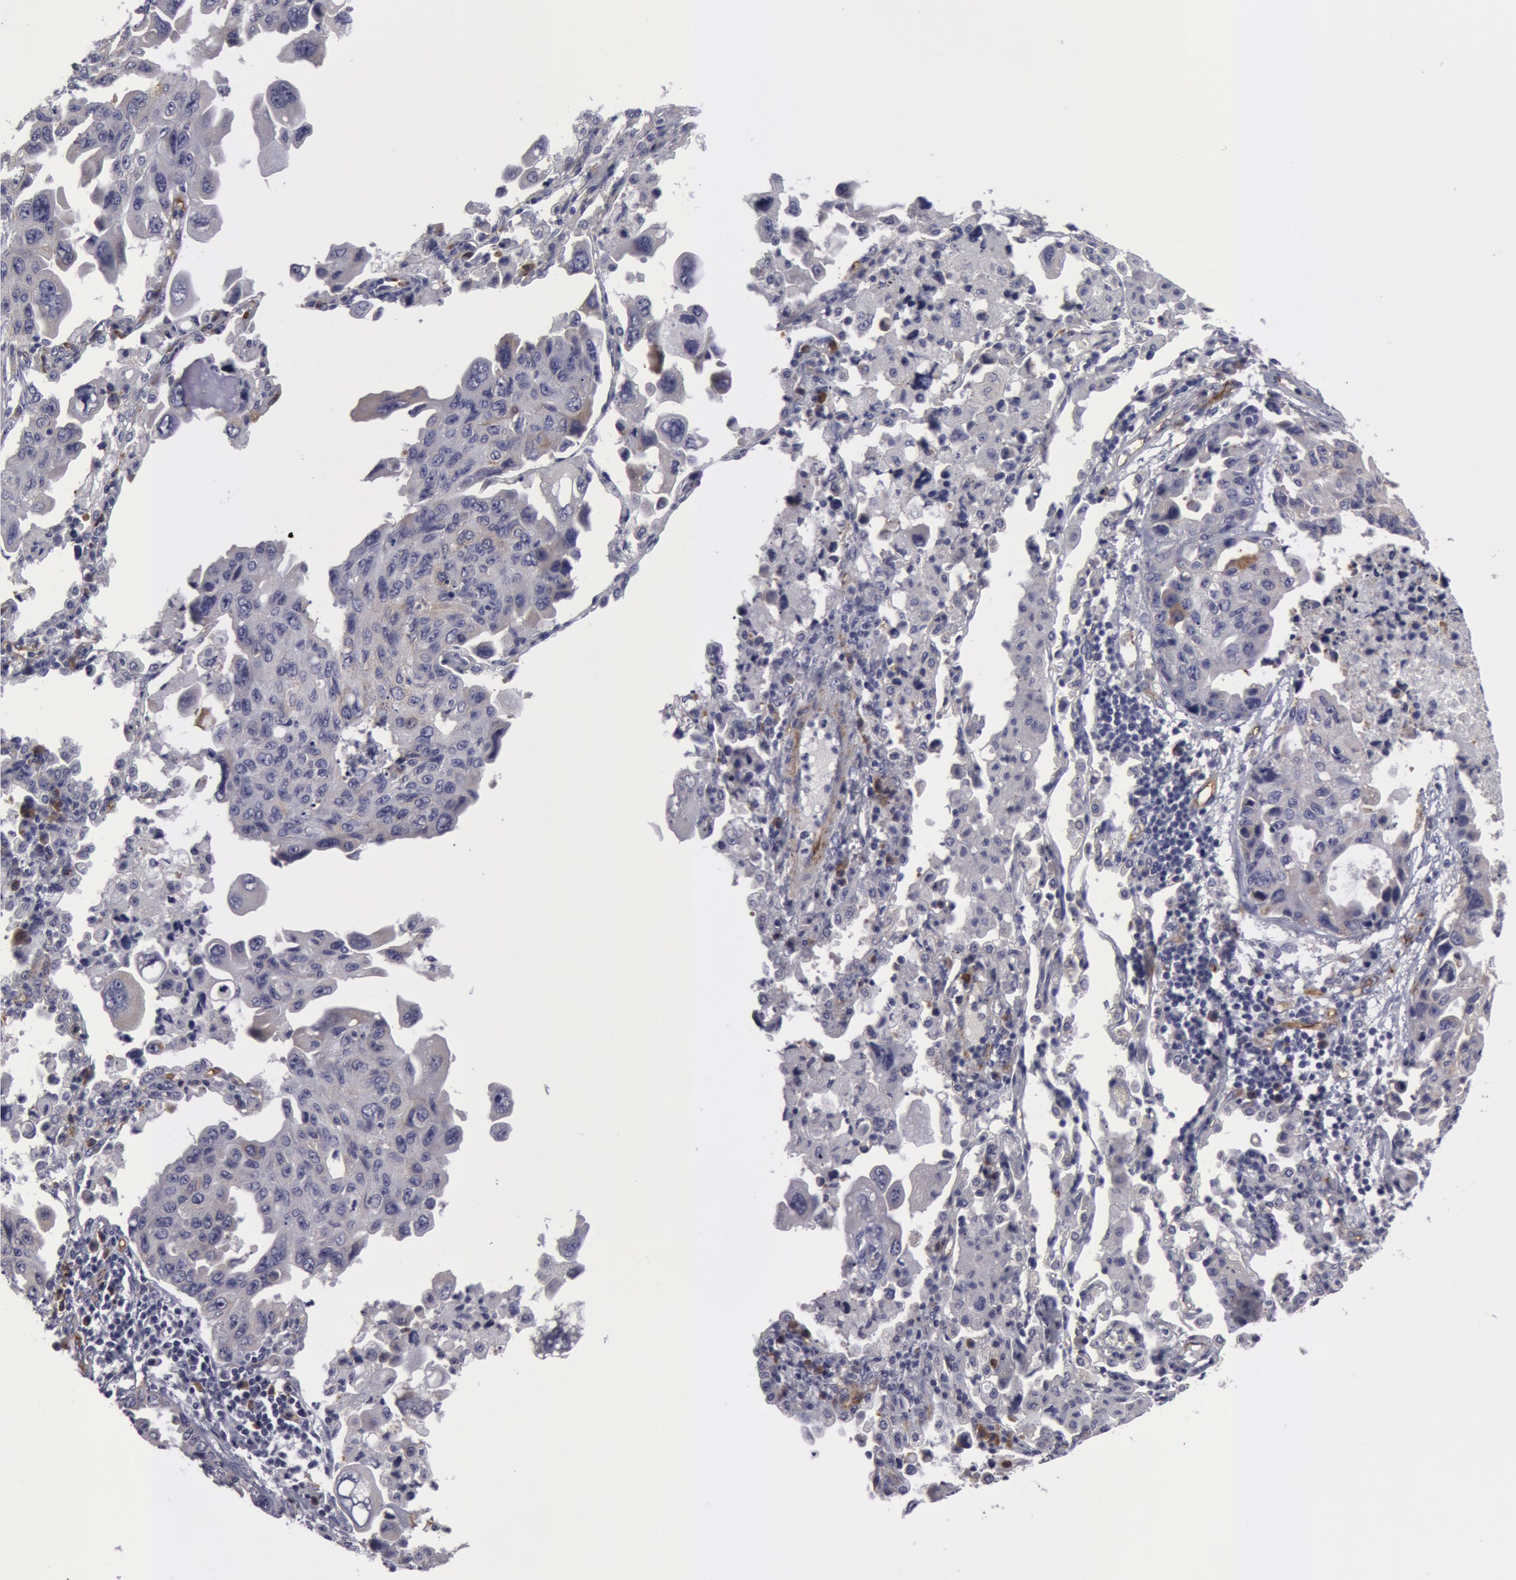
{"staining": {"intensity": "negative", "quantity": "none", "location": "none"}, "tissue": "lung cancer", "cell_type": "Tumor cells", "image_type": "cancer", "snomed": [{"axis": "morphology", "description": "Adenocarcinoma, NOS"}, {"axis": "topography", "description": "Lung"}], "caption": "There is no significant positivity in tumor cells of lung cancer (adenocarcinoma).", "gene": "IL23A", "patient": {"sex": "male", "age": 64}}